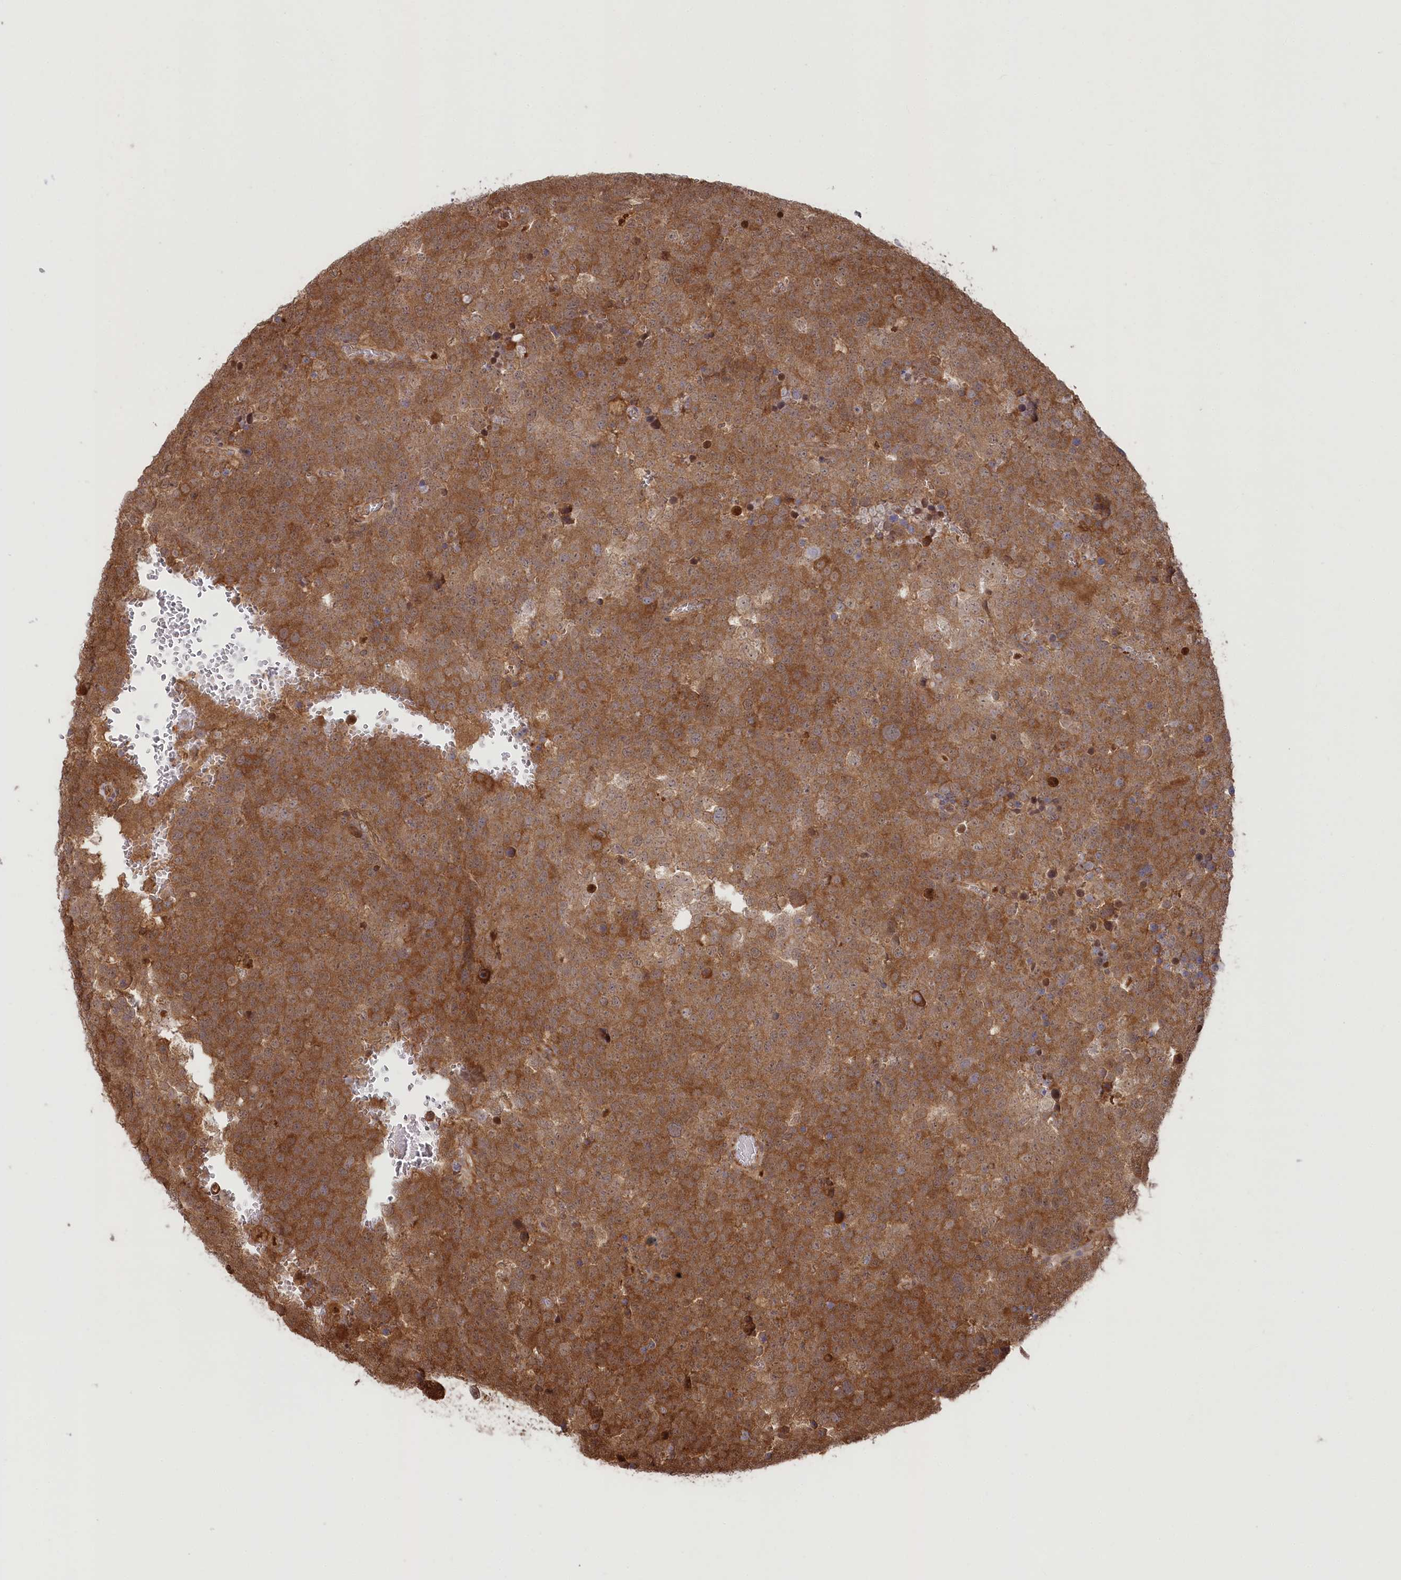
{"staining": {"intensity": "moderate", "quantity": ">75%", "location": "cytoplasmic/membranous,nuclear"}, "tissue": "testis cancer", "cell_type": "Tumor cells", "image_type": "cancer", "snomed": [{"axis": "morphology", "description": "Seminoma, NOS"}, {"axis": "topography", "description": "Testis"}], "caption": "Testis seminoma was stained to show a protein in brown. There is medium levels of moderate cytoplasmic/membranous and nuclear expression in approximately >75% of tumor cells.", "gene": "PSMA1", "patient": {"sex": "male", "age": 71}}